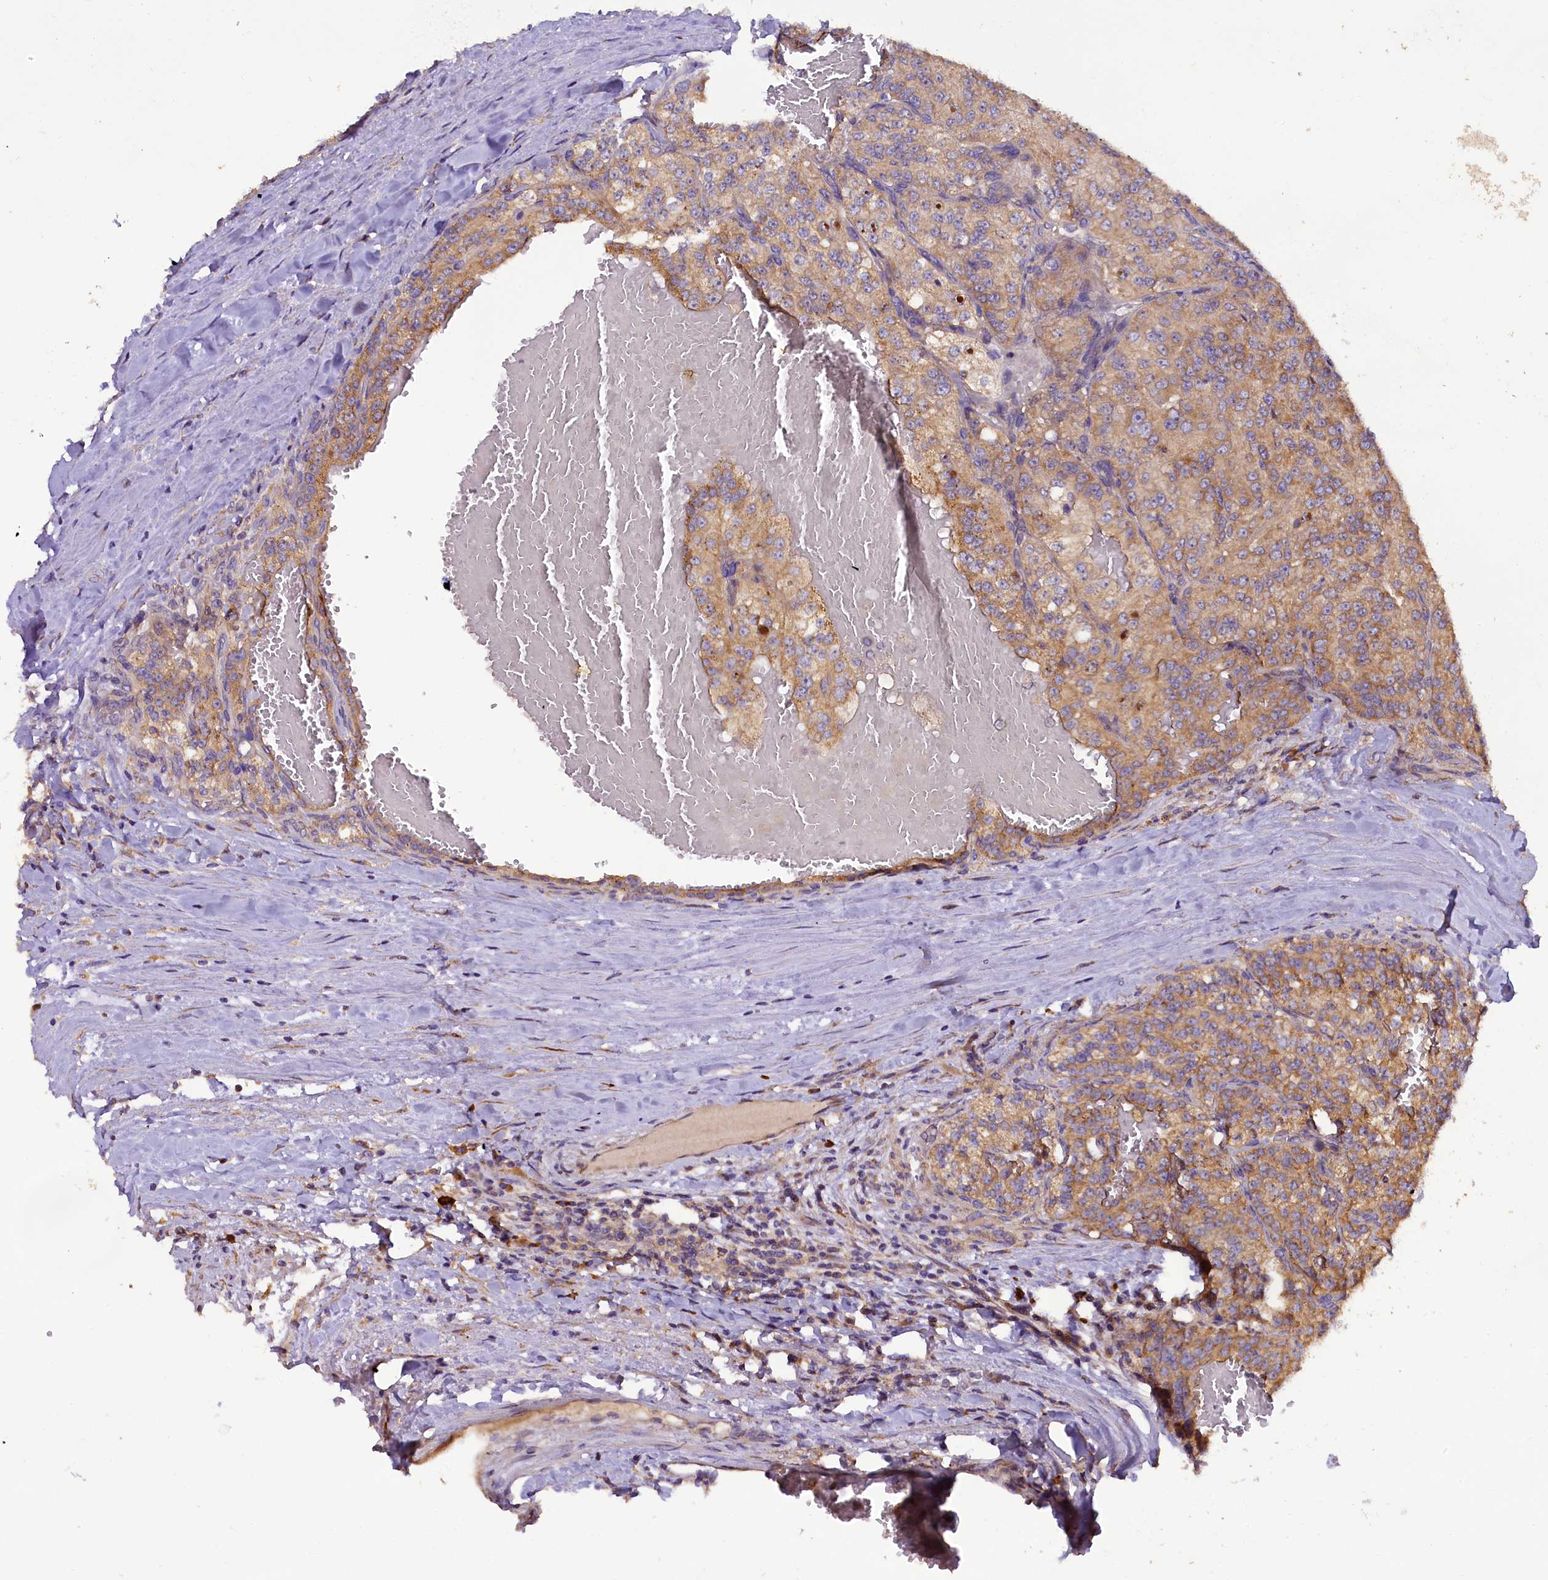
{"staining": {"intensity": "moderate", "quantity": "25%-75%", "location": "cytoplasmic/membranous"}, "tissue": "renal cancer", "cell_type": "Tumor cells", "image_type": "cancer", "snomed": [{"axis": "morphology", "description": "Adenocarcinoma, NOS"}, {"axis": "topography", "description": "Kidney"}], "caption": "Human adenocarcinoma (renal) stained for a protein (brown) shows moderate cytoplasmic/membranous positive staining in approximately 25%-75% of tumor cells.", "gene": "ENKD1", "patient": {"sex": "female", "age": 63}}